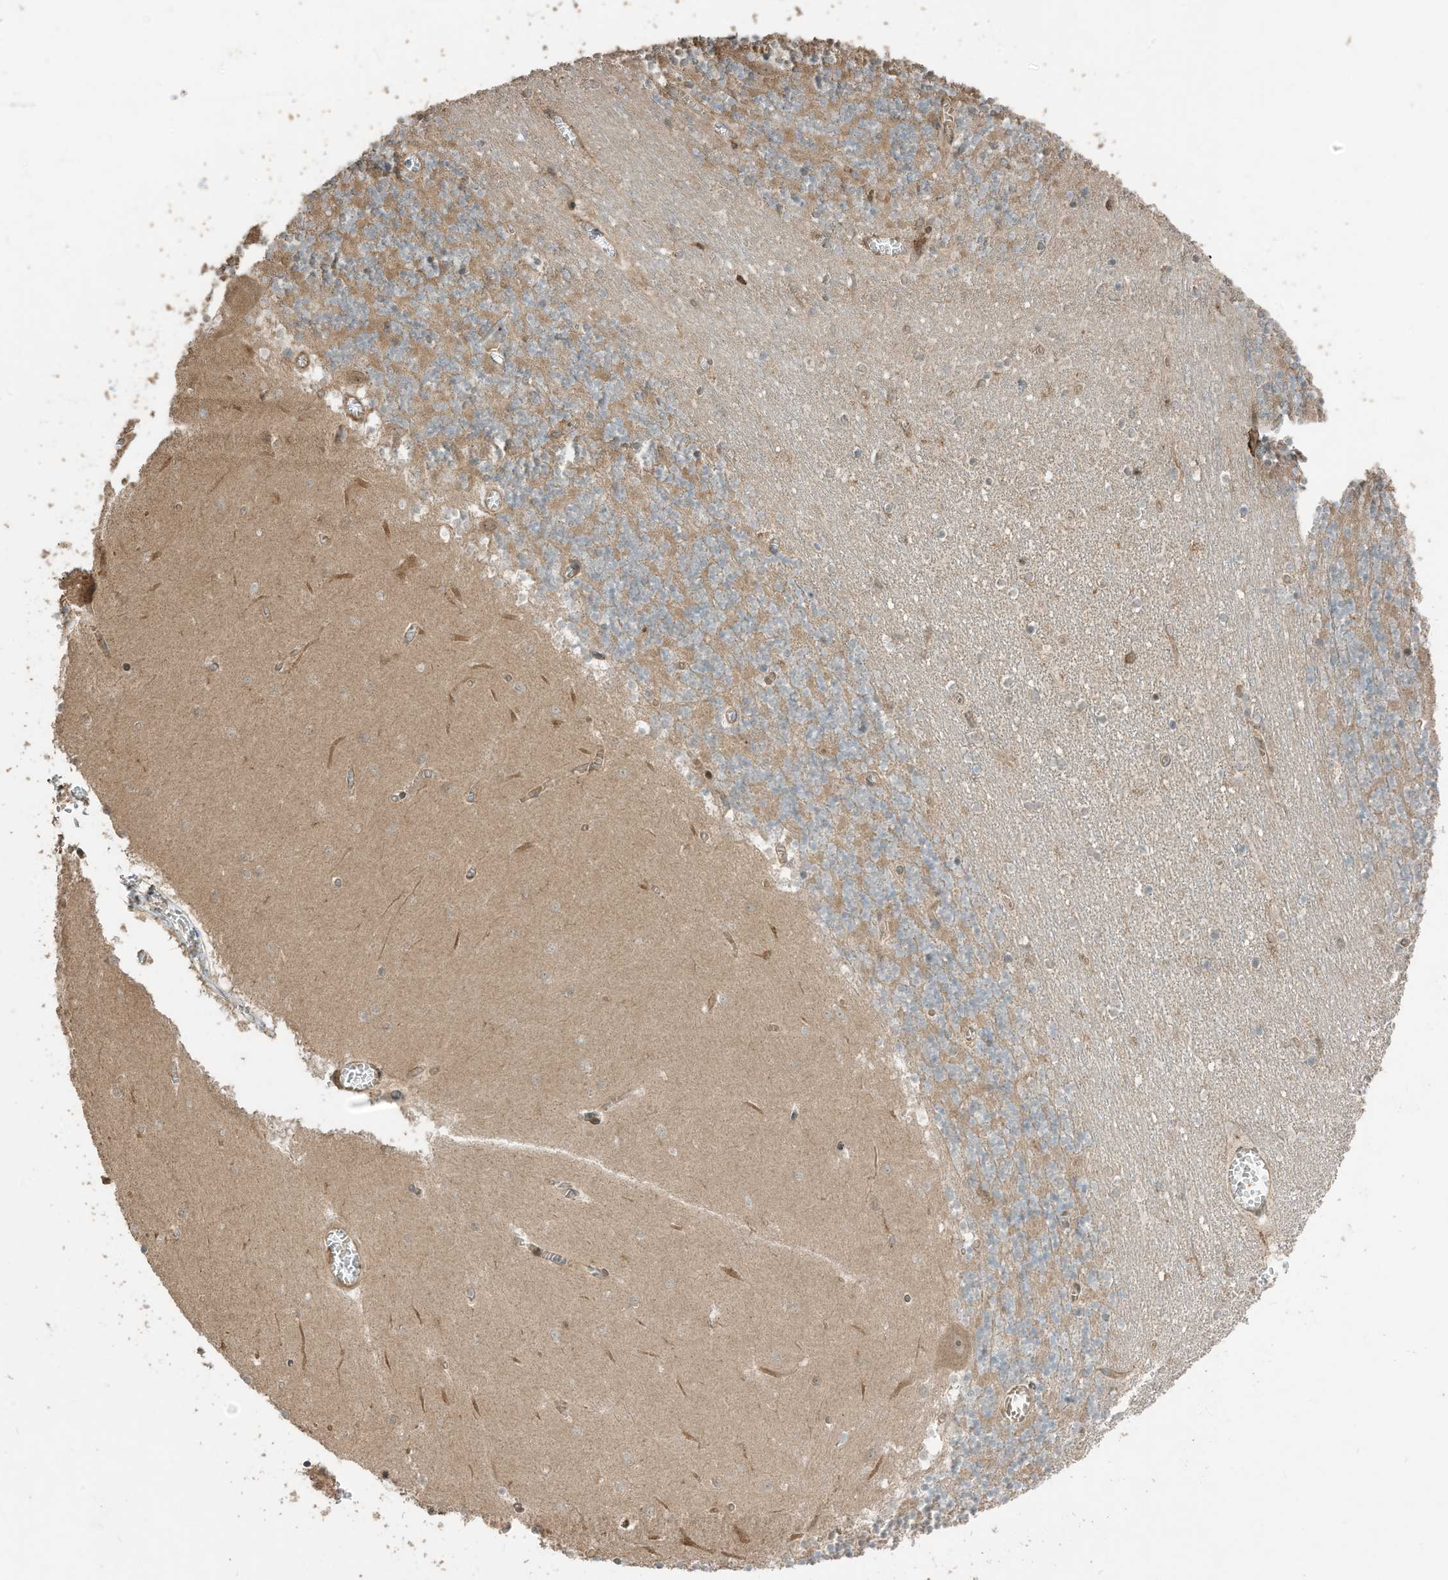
{"staining": {"intensity": "moderate", "quantity": "25%-75%", "location": "cytoplasmic/membranous"}, "tissue": "cerebellum", "cell_type": "Cells in granular layer", "image_type": "normal", "snomed": [{"axis": "morphology", "description": "Normal tissue, NOS"}, {"axis": "topography", "description": "Cerebellum"}], "caption": "Cells in granular layer show medium levels of moderate cytoplasmic/membranous positivity in approximately 25%-75% of cells in unremarkable cerebellum.", "gene": "ZNF653", "patient": {"sex": "female", "age": 28}}